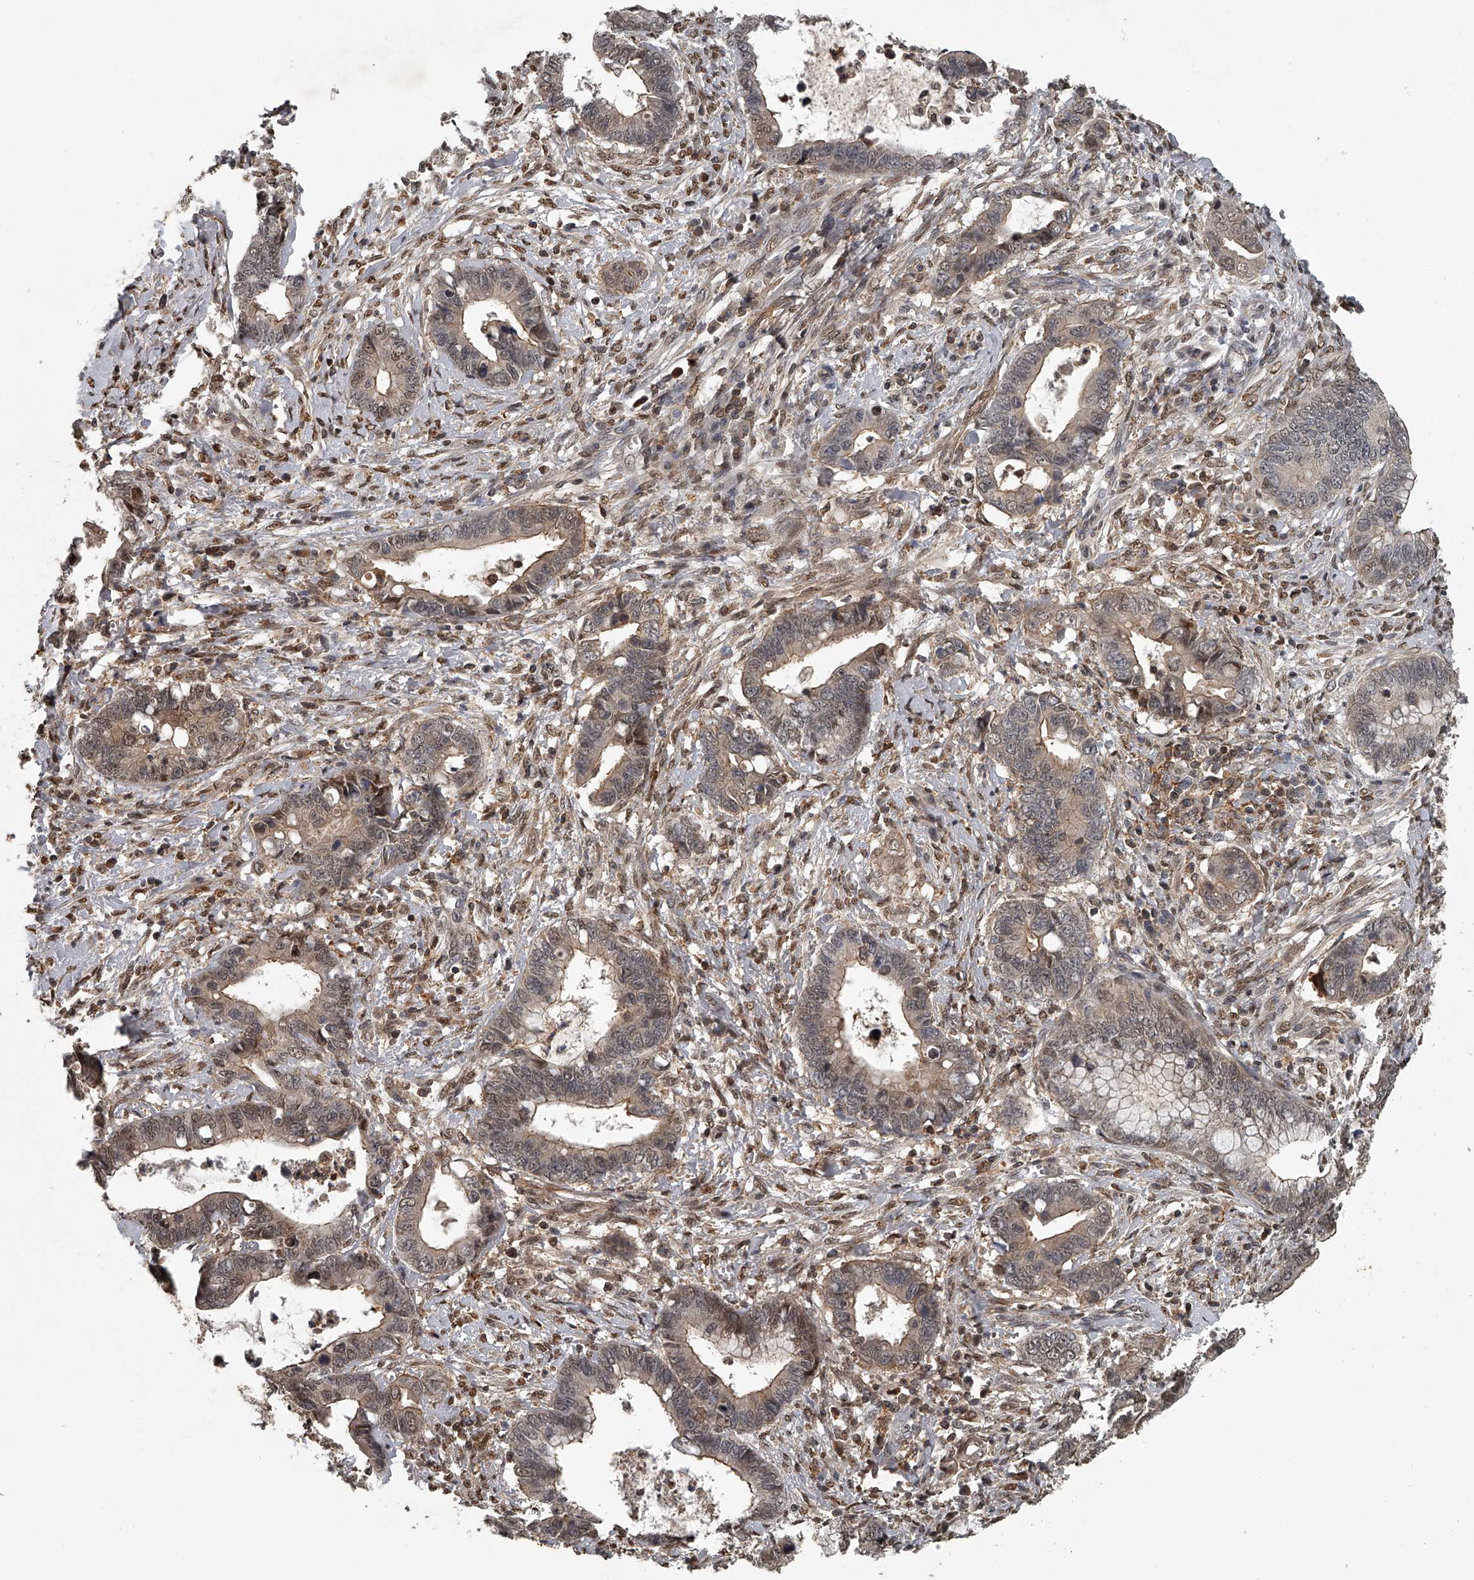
{"staining": {"intensity": "moderate", "quantity": "25%-75%", "location": "cytoplasmic/membranous,nuclear"}, "tissue": "cervical cancer", "cell_type": "Tumor cells", "image_type": "cancer", "snomed": [{"axis": "morphology", "description": "Adenocarcinoma, NOS"}, {"axis": "topography", "description": "Cervix"}], "caption": "Tumor cells show moderate cytoplasmic/membranous and nuclear expression in approximately 25%-75% of cells in cervical cancer.", "gene": "PLEKHG1", "patient": {"sex": "female", "age": 44}}